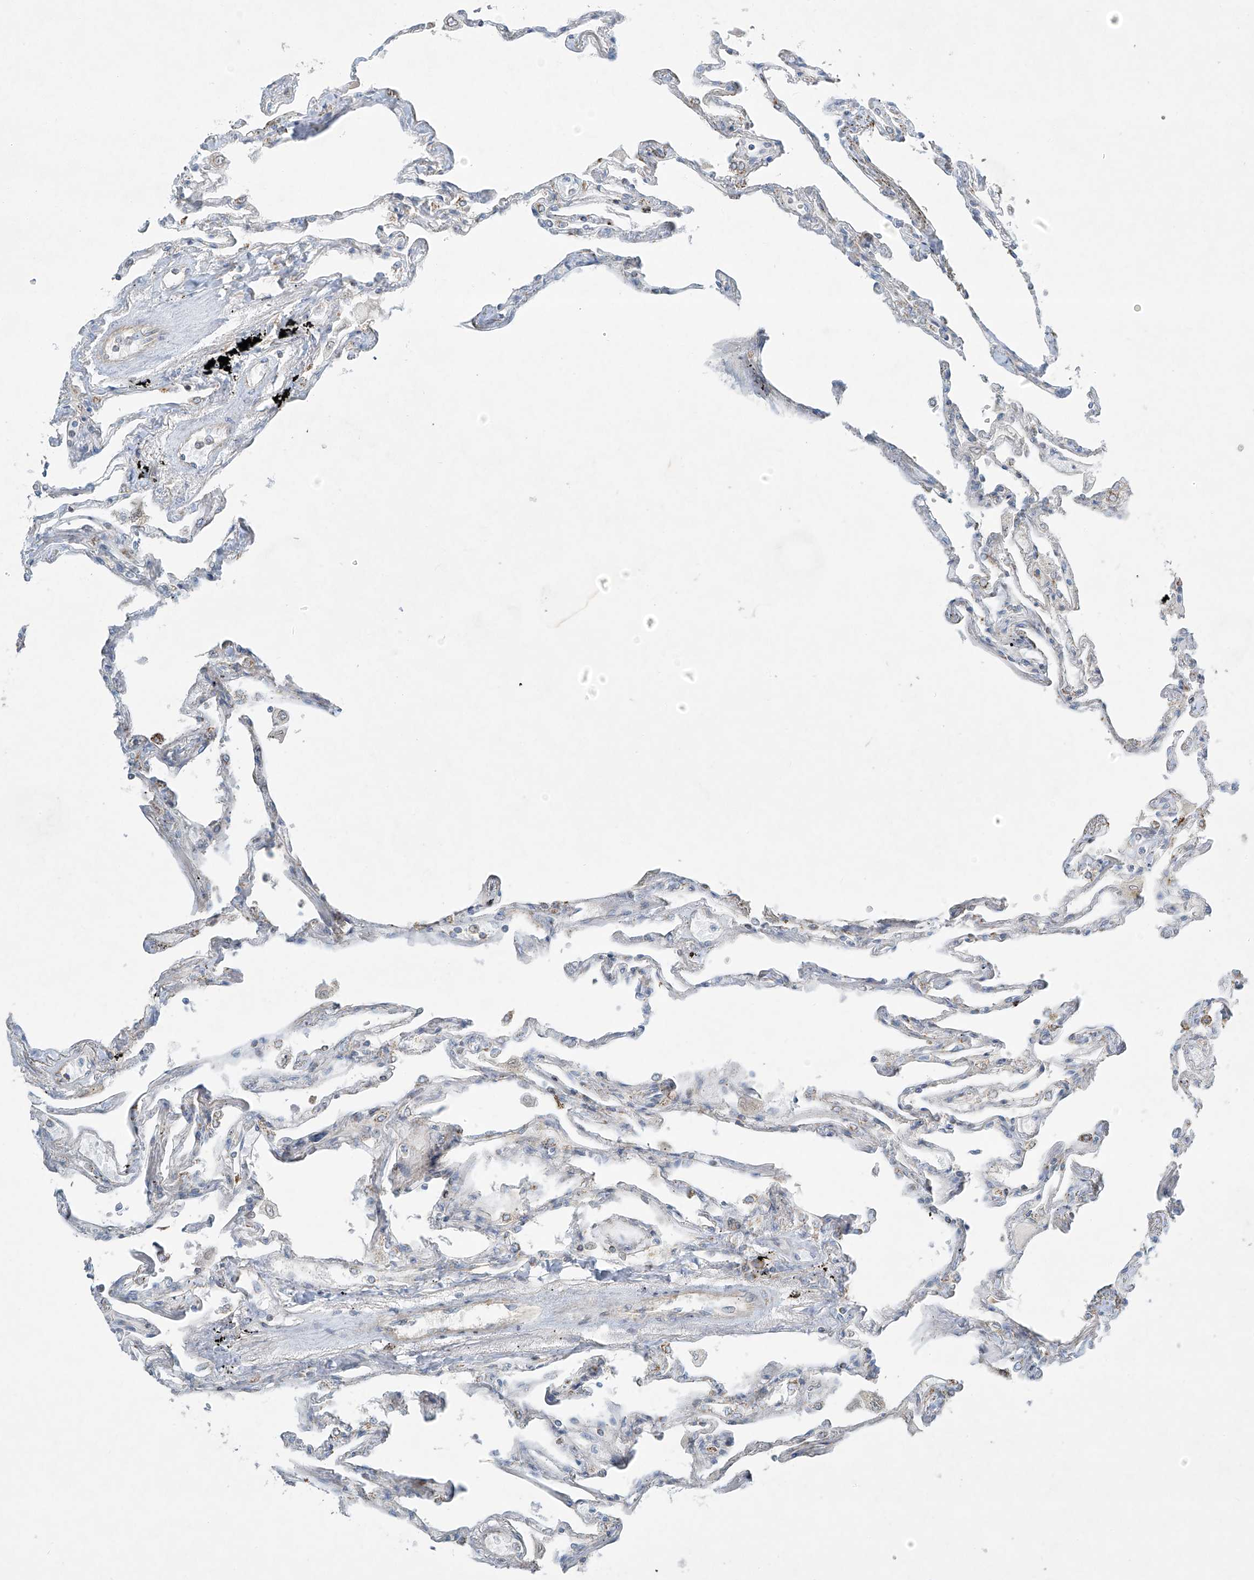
{"staining": {"intensity": "moderate", "quantity": "<25%", "location": "cytoplasmic/membranous"}, "tissue": "lung", "cell_type": "Alveolar cells", "image_type": "normal", "snomed": [{"axis": "morphology", "description": "Normal tissue, NOS"}, {"axis": "topography", "description": "Lung"}], "caption": "Immunohistochemical staining of normal lung exhibits <25% levels of moderate cytoplasmic/membranous protein expression in approximately <25% of alveolar cells.", "gene": "SMDT1", "patient": {"sex": "female", "age": 67}}